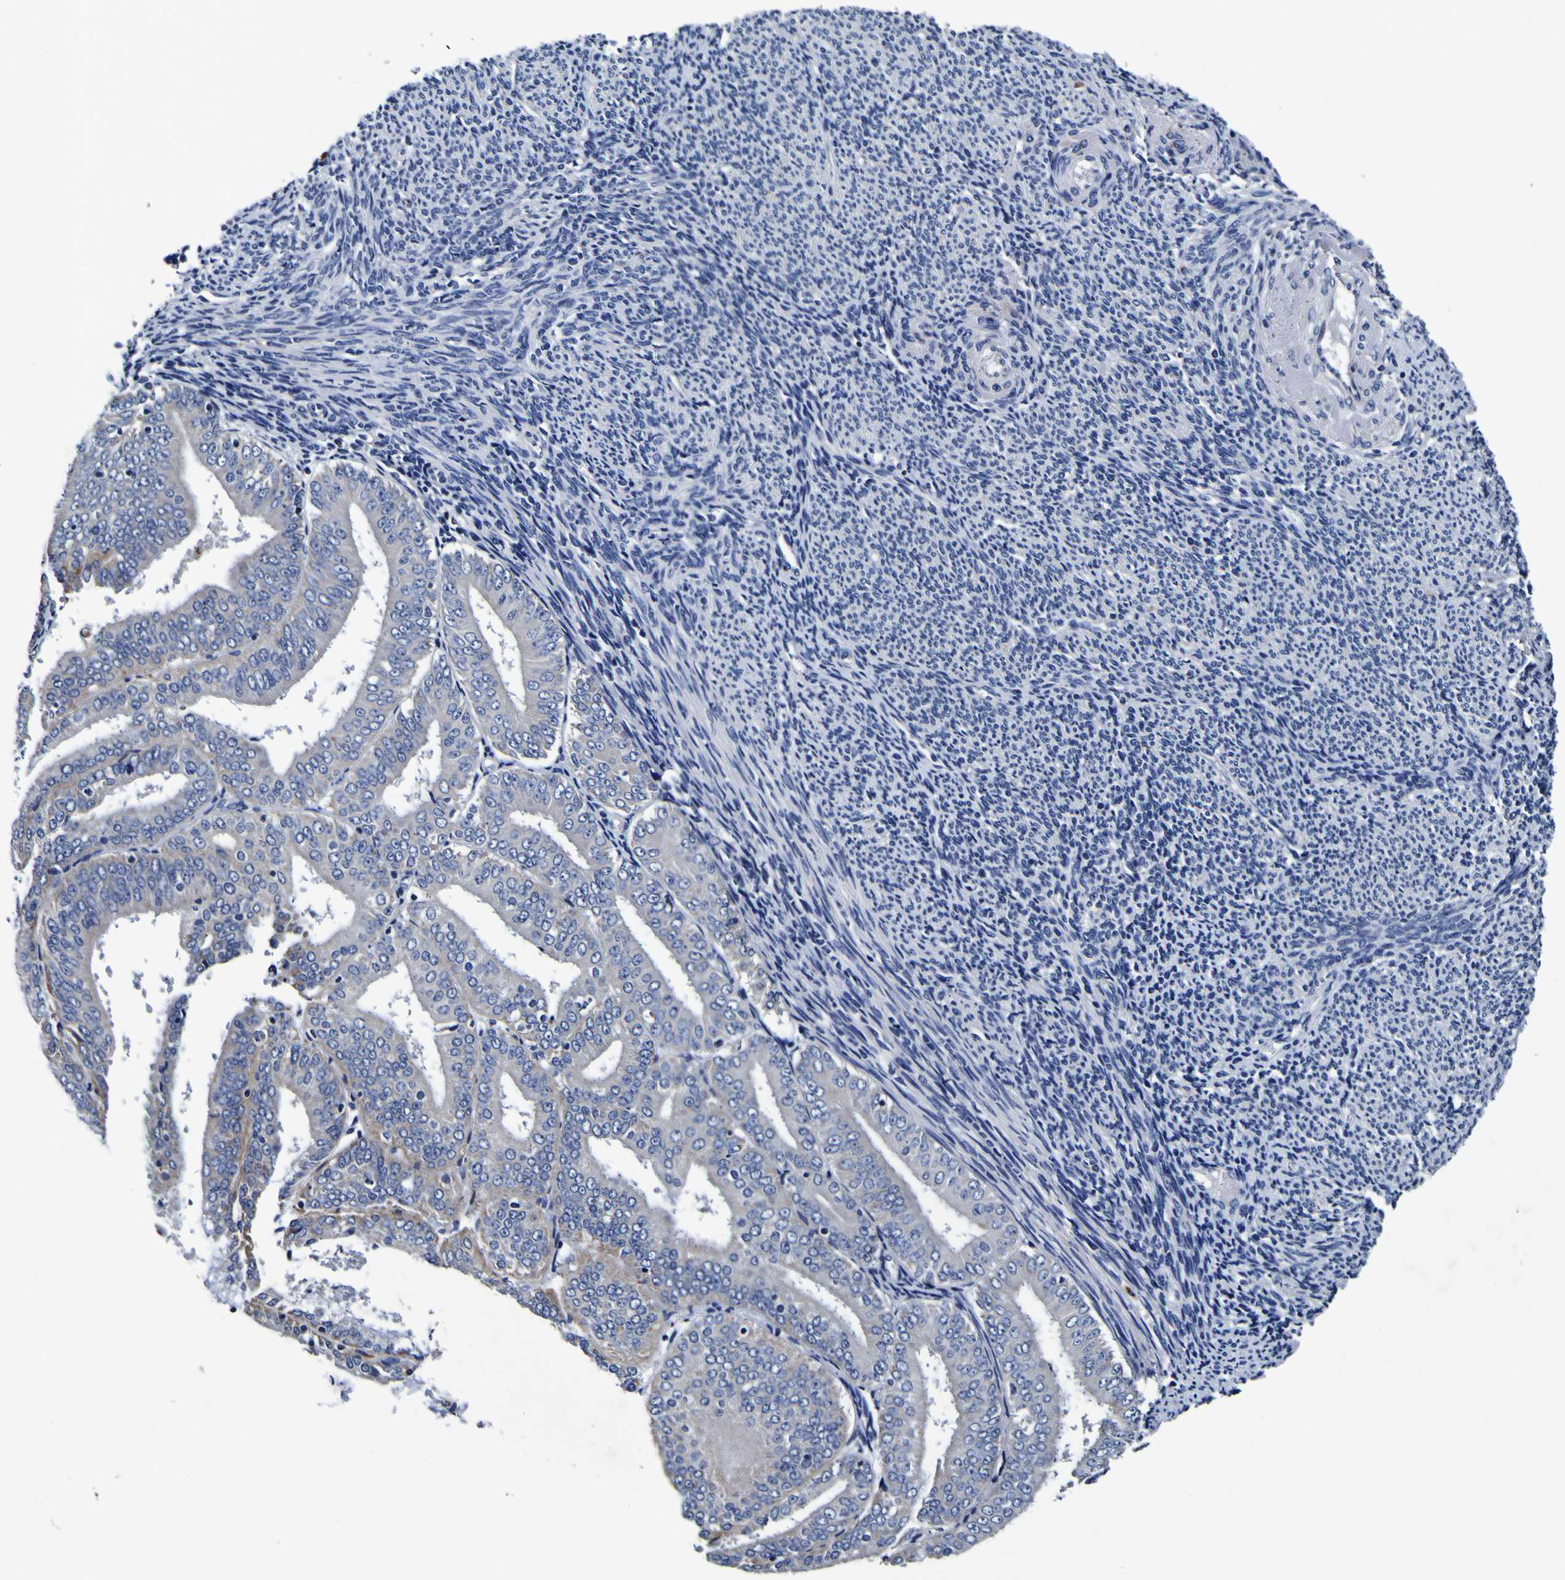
{"staining": {"intensity": "negative", "quantity": "none", "location": "none"}, "tissue": "endometrial cancer", "cell_type": "Tumor cells", "image_type": "cancer", "snomed": [{"axis": "morphology", "description": "Adenocarcinoma, NOS"}, {"axis": "topography", "description": "Endometrium"}], "caption": "Immunohistochemistry histopathology image of endometrial cancer stained for a protein (brown), which shows no positivity in tumor cells.", "gene": "PANK4", "patient": {"sex": "female", "age": 63}}